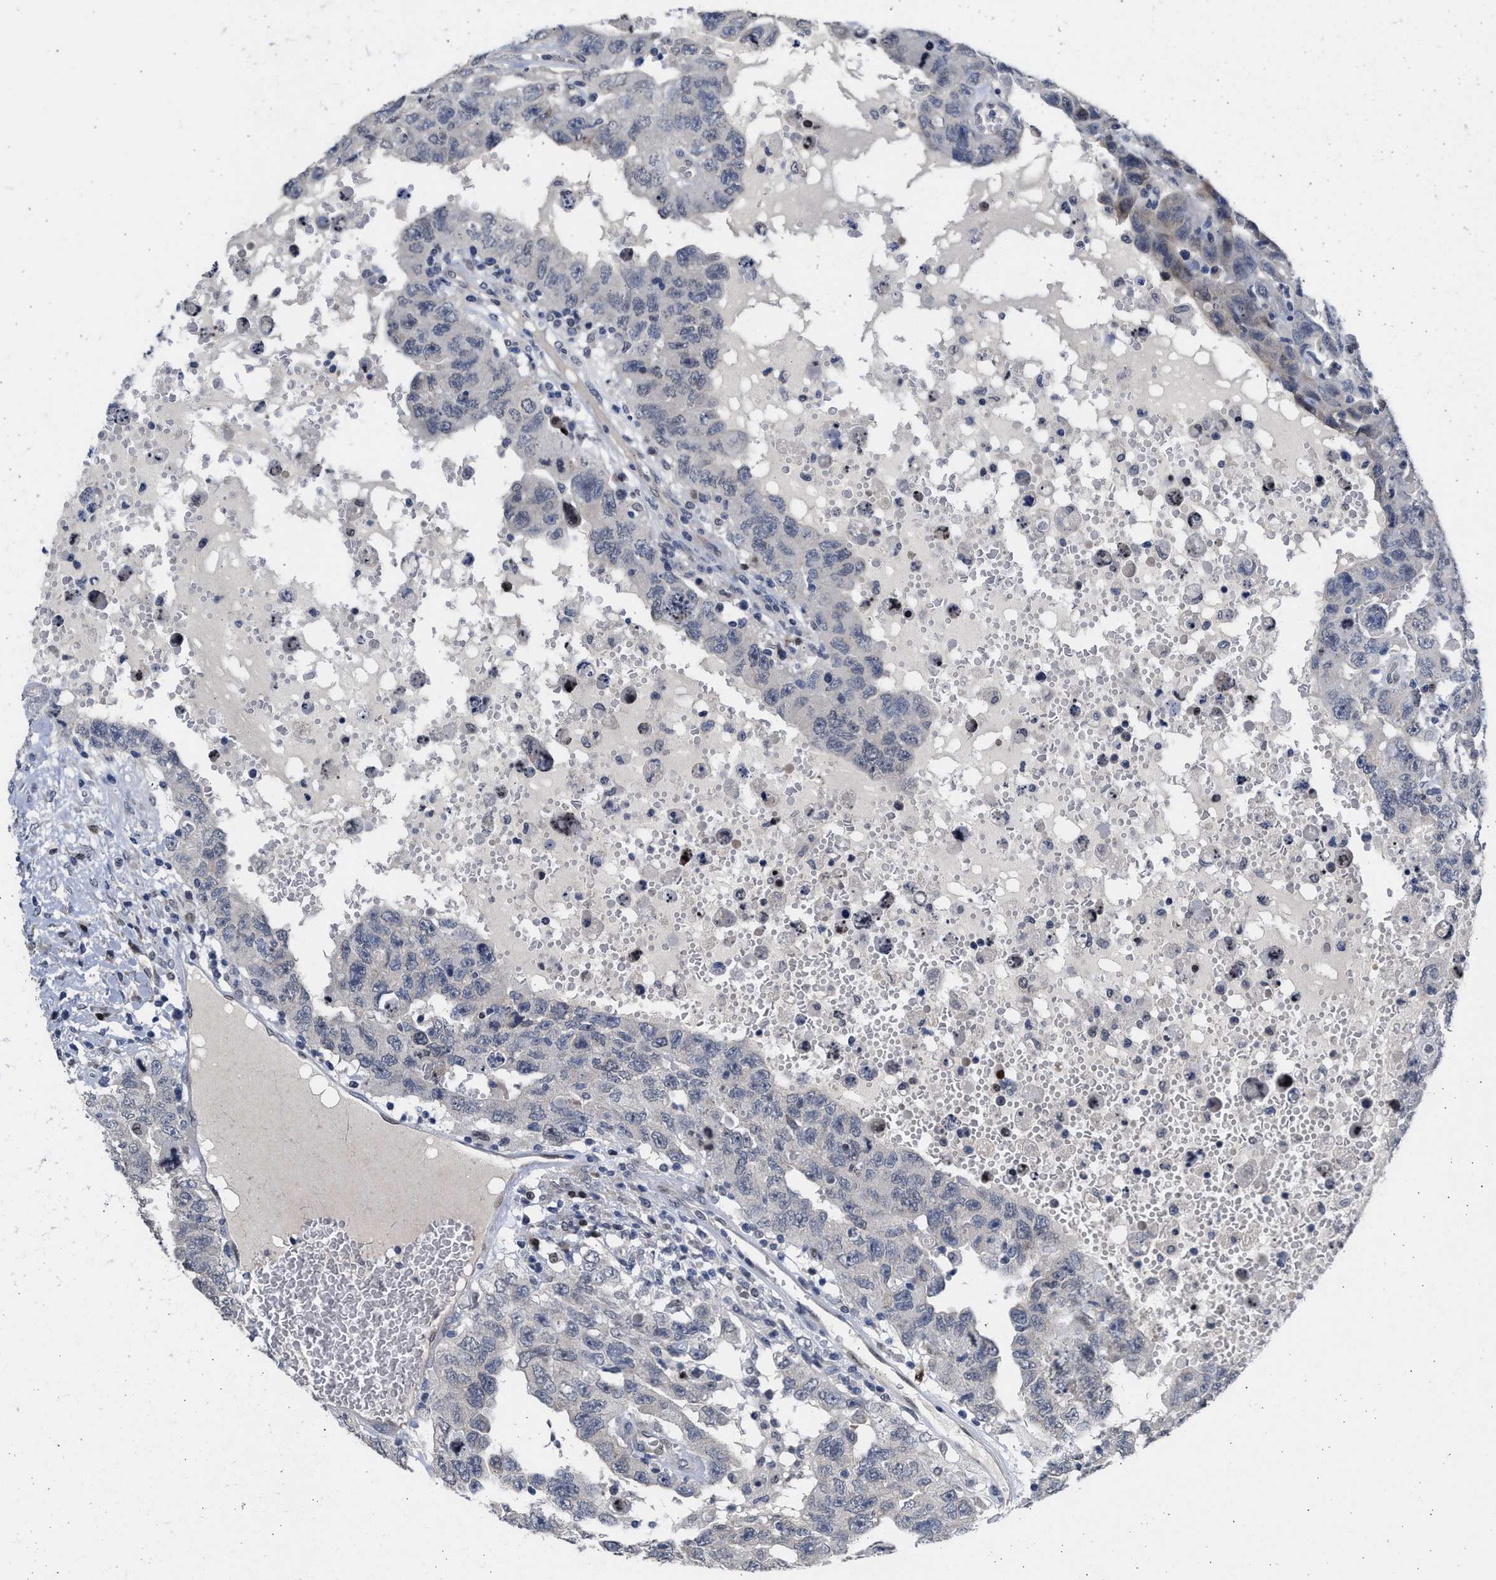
{"staining": {"intensity": "weak", "quantity": "<25%", "location": "nuclear"}, "tissue": "testis cancer", "cell_type": "Tumor cells", "image_type": "cancer", "snomed": [{"axis": "morphology", "description": "Carcinoma, Embryonal, NOS"}, {"axis": "topography", "description": "Testis"}], "caption": "This is an immunohistochemistry (IHC) histopathology image of testis cancer. There is no positivity in tumor cells.", "gene": "HMGN3", "patient": {"sex": "male", "age": 26}}